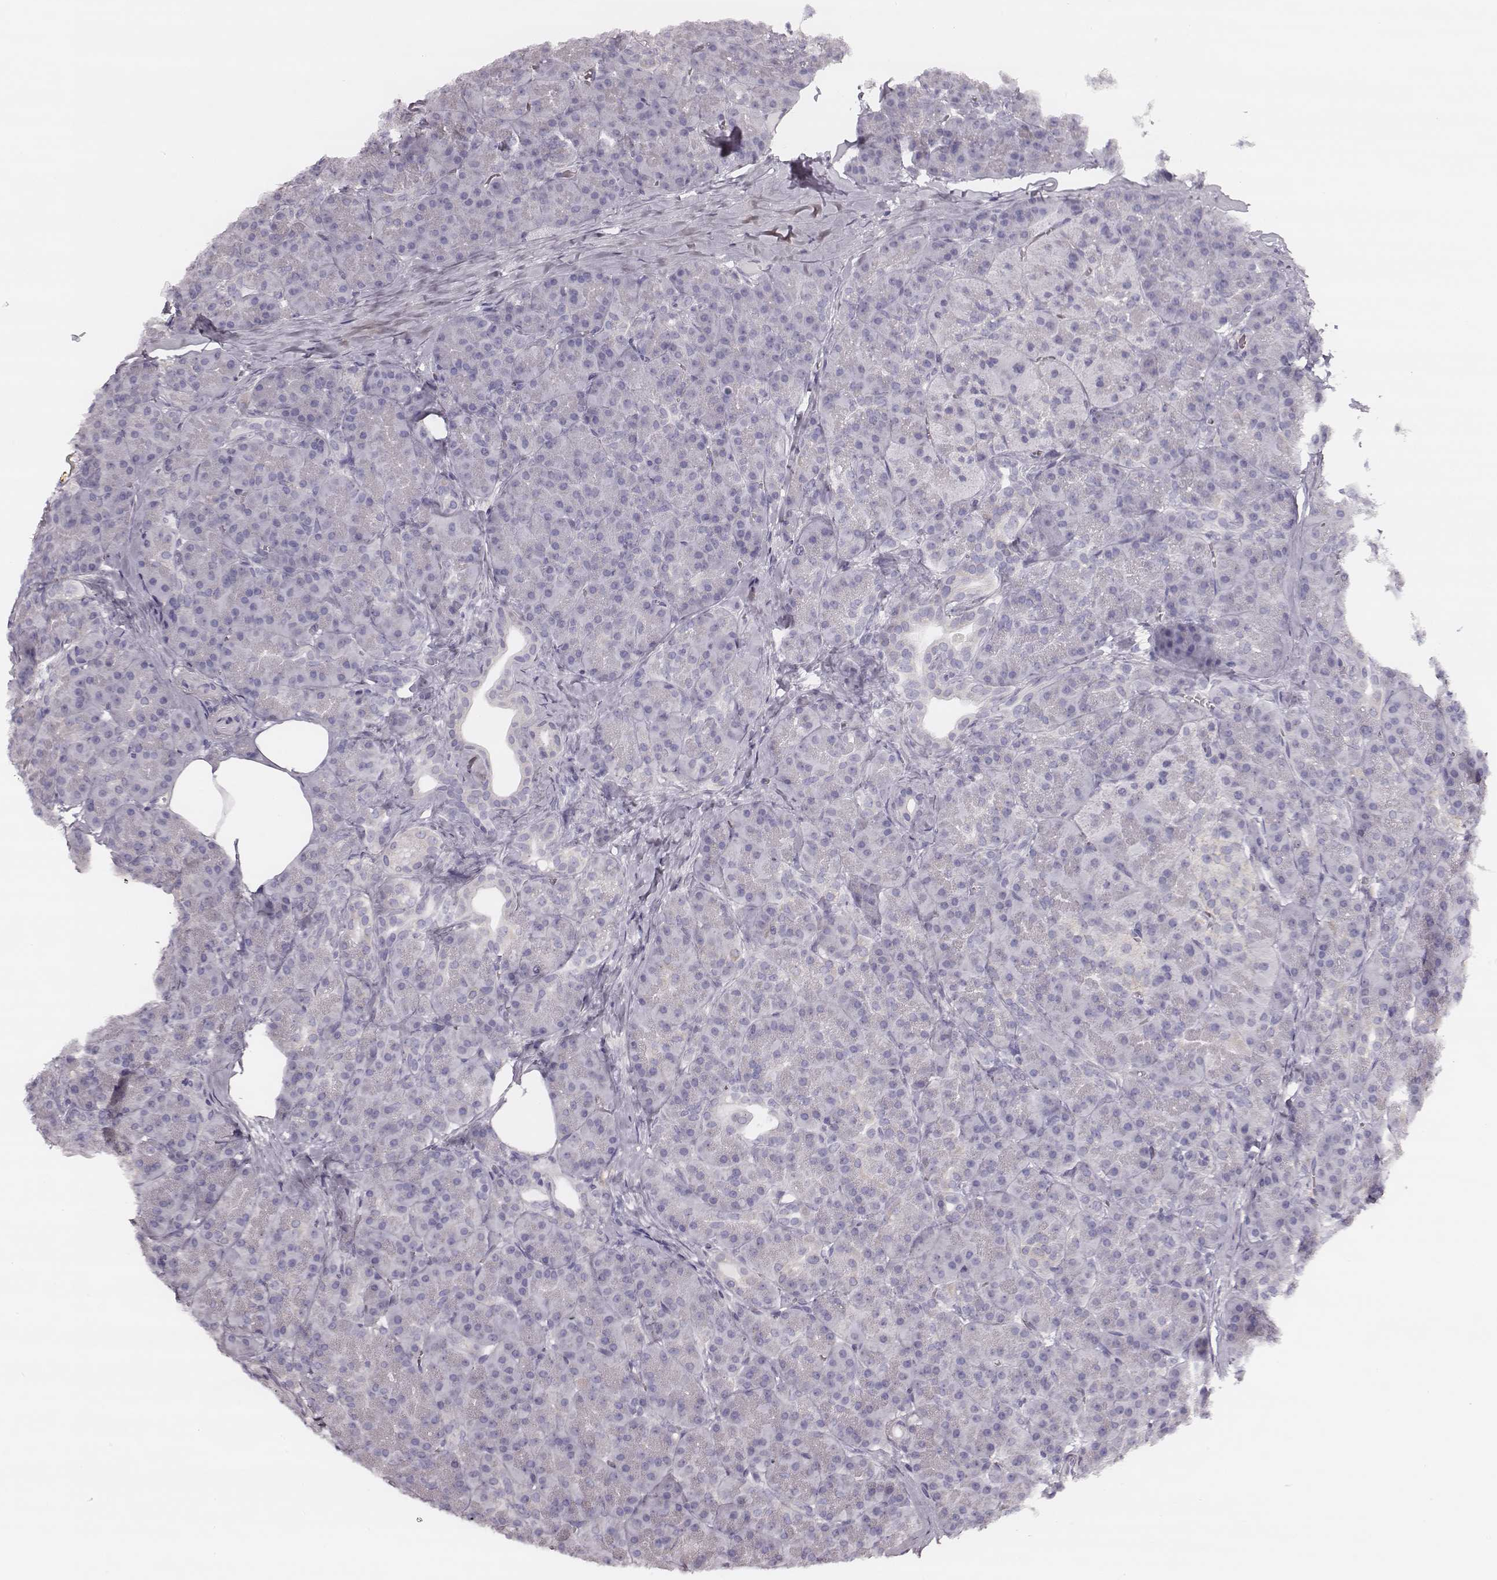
{"staining": {"intensity": "negative", "quantity": "none", "location": "none"}, "tissue": "pancreas", "cell_type": "Exocrine glandular cells", "image_type": "normal", "snomed": [{"axis": "morphology", "description": "Normal tissue, NOS"}, {"axis": "topography", "description": "Pancreas"}], "caption": "High magnification brightfield microscopy of unremarkable pancreas stained with DAB (brown) and counterstained with hematoxylin (blue): exocrine glandular cells show no significant staining.", "gene": "UBL4B", "patient": {"sex": "male", "age": 57}}